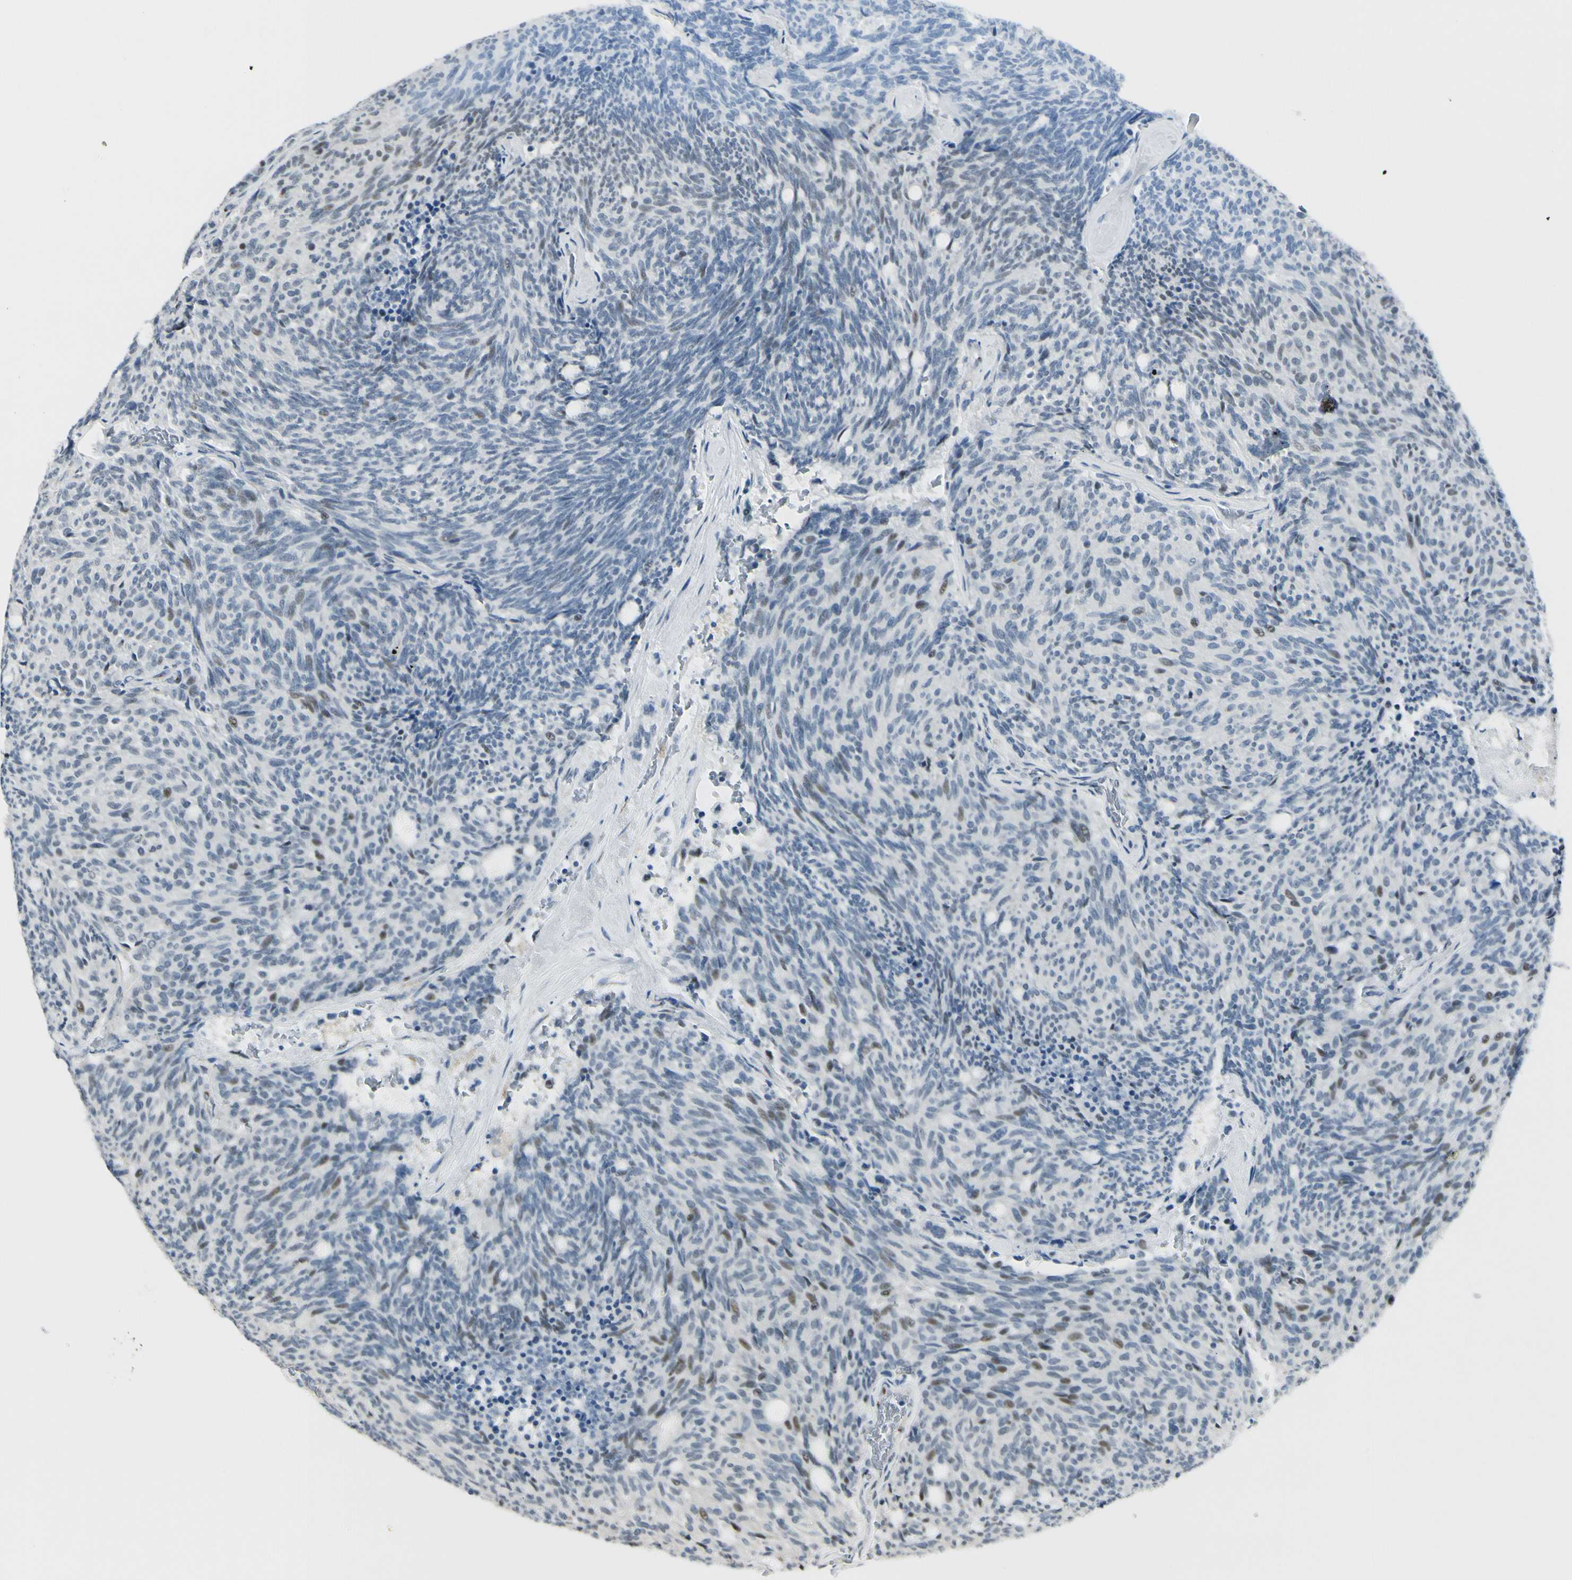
{"staining": {"intensity": "moderate", "quantity": "<25%", "location": "nuclear"}, "tissue": "carcinoid", "cell_type": "Tumor cells", "image_type": "cancer", "snomed": [{"axis": "morphology", "description": "Carcinoid, malignant, NOS"}, {"axis": "topography", "description": "Pancreas"}], "caption": "IHC micrograph of carcinoid (malignant) stained for a protein (brown), which shows low levels of moderate nuclear positivity in about <25% of tumor cells.", "gene": "B4GALNT1", "patient": {"sex": "female", "age": 54}}